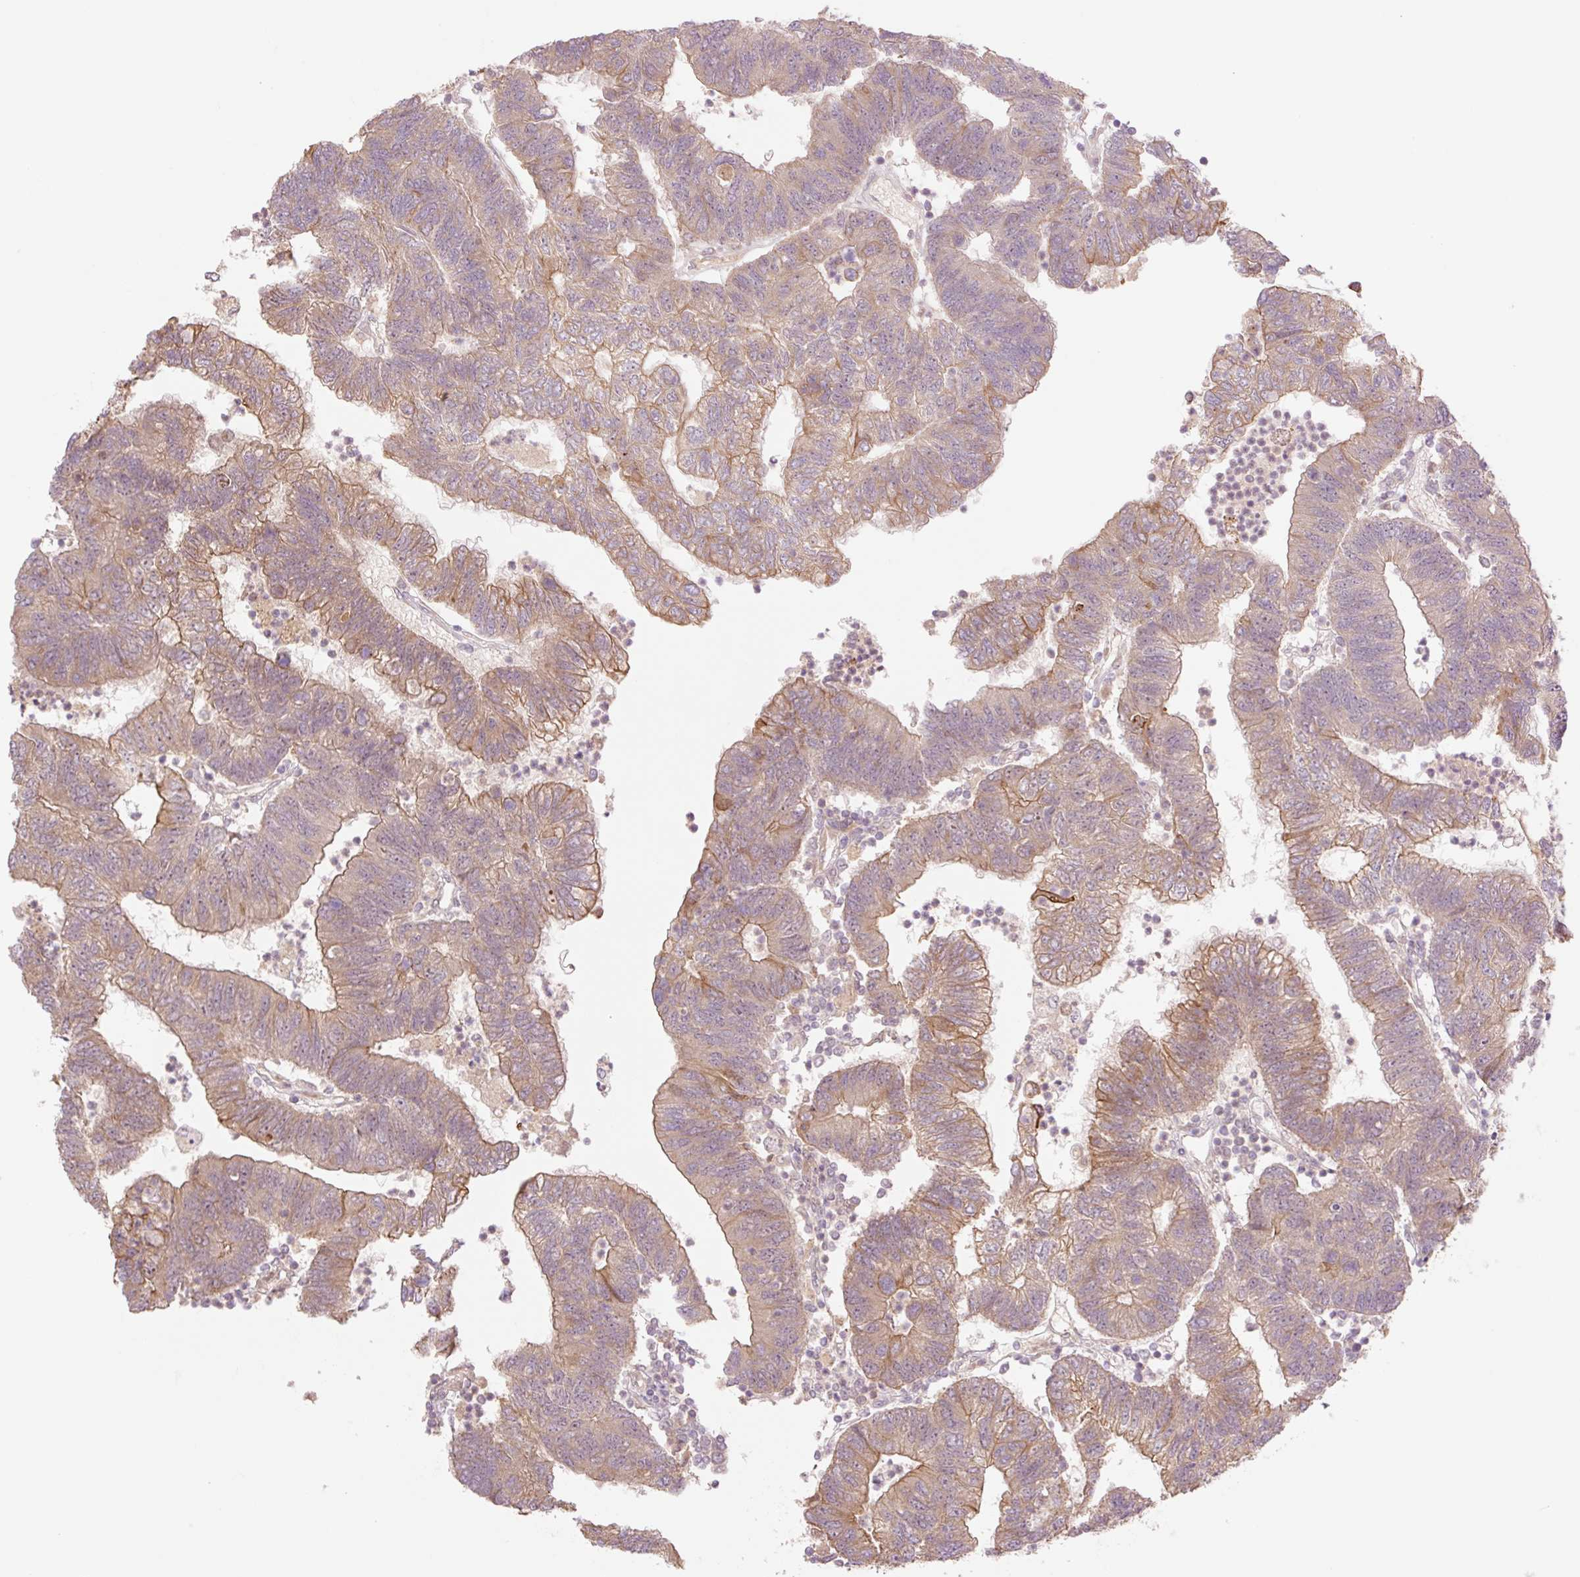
{"staining": {"intensity": "moderate", "quantity": ">75%", "location": "cytoplasmic/membranous"}, "tissue": "colorectal cancer", "cell_type": "Tumor cells", "image_type": "cancer", "snomed": [{"axis": "morphology", "description": "Adenocarcinoma, NOS"}, {"axis": "topography", "description": "Colon"}], "caption": "High-power microscopy captured an IHC photomicrograph of colorectal cancer, revealing moderate cytoplasmic/membranous positivity in approximately >75% of tumor cells. The protein is stained brown, and the nuclei are stained in blue (DAB IHC with brightfield microscopy, high magnification).", "gene": "YJU2B", "patient": {"sex": "female", "age": 48}}